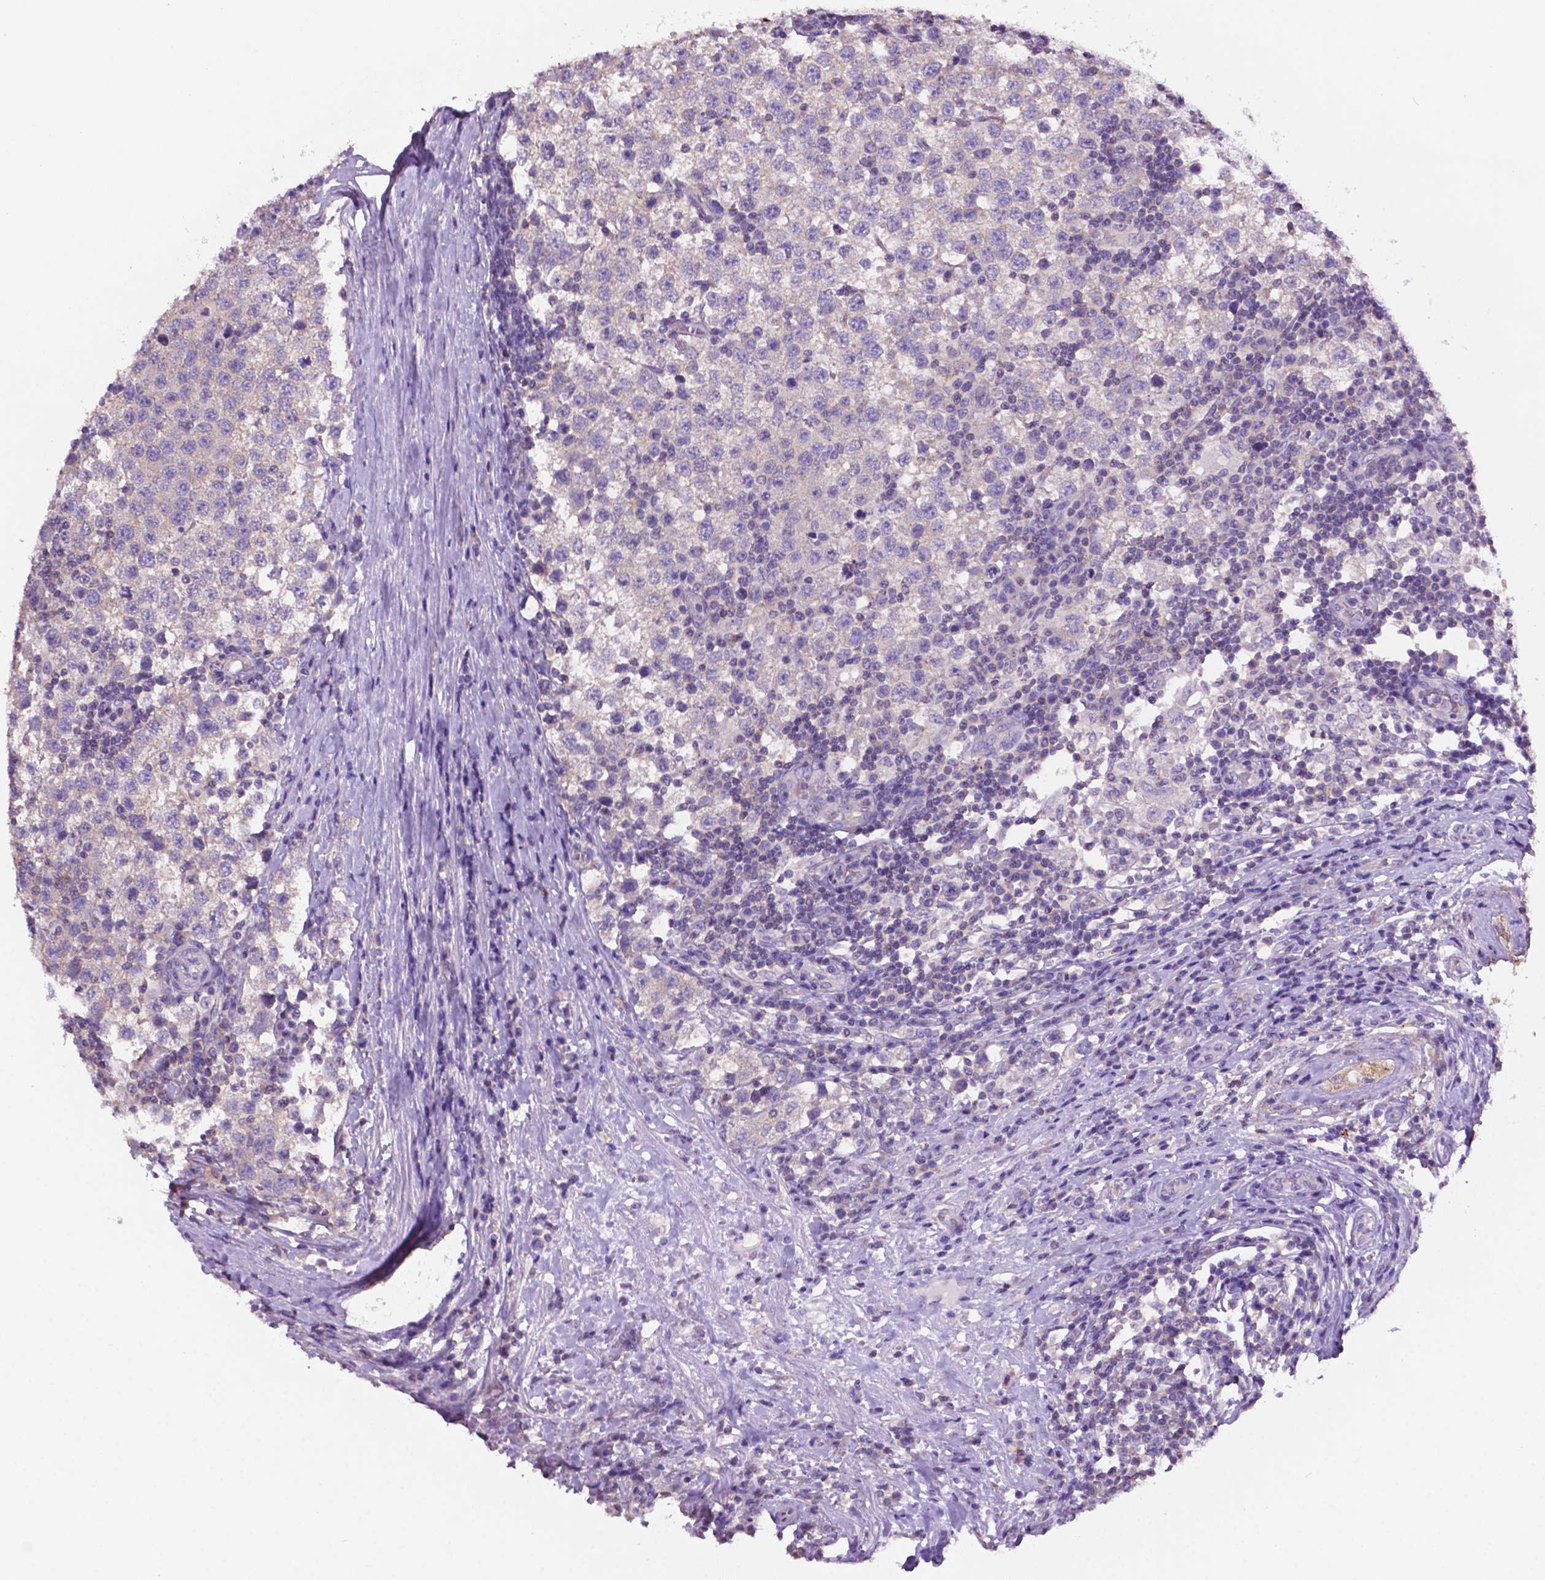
{"staining": {"intensity": "negative", "quantity": "none", "location": "none"}, "tissue": "testis cancer", "cell_type": "Tumor cells", "image_type": "cancer", "snomed": [{"axis": "morphology", "description": "Seminoma, NOS"}, {"axis": "topography", "description": "Testis"}], "caption": "Immunohistochemistry of human testis seminoma exhibits no staining in tumor cells. (DAB immunohistochemistry (IHC) with hematoxylin counter stain).", "gene": "PRPS2", "patient": {"sex": "male", "age": 34}}